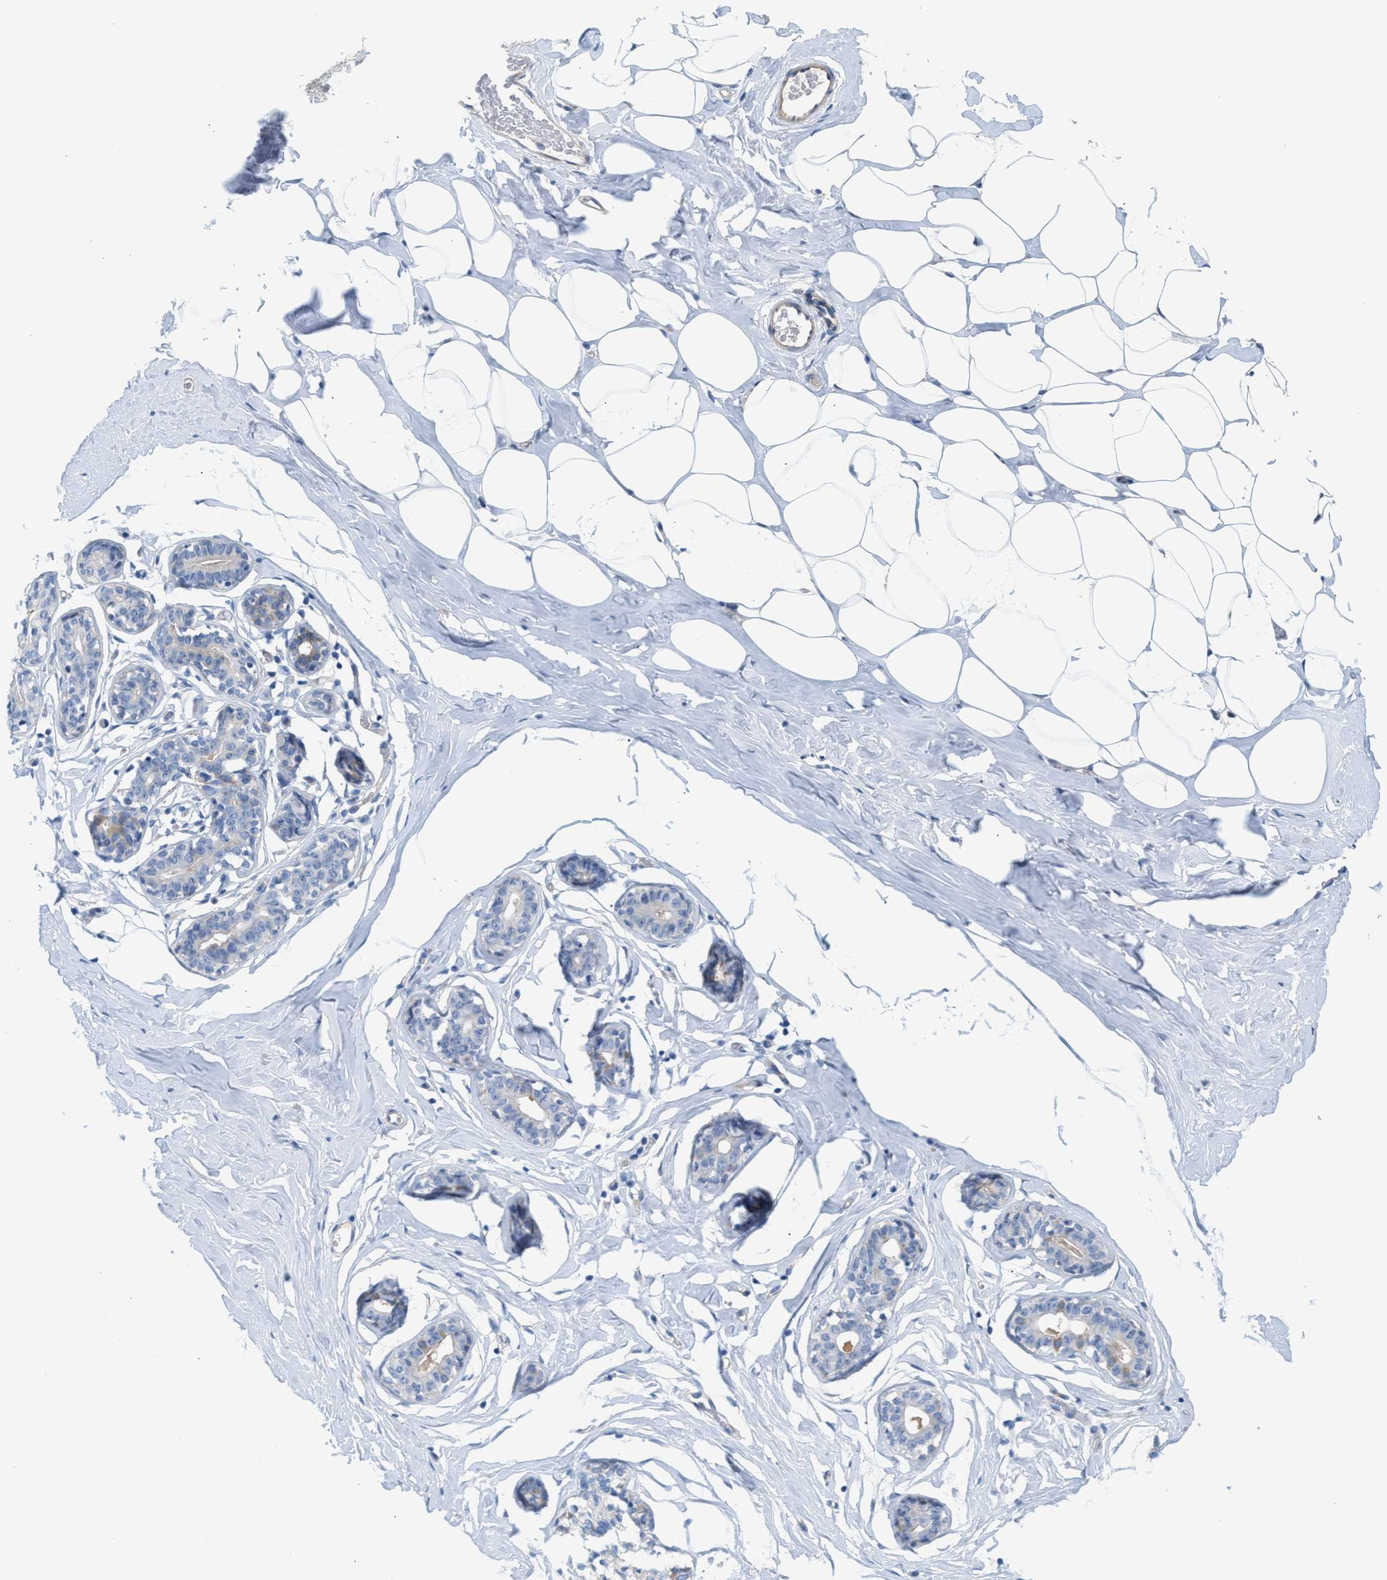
{"staining": {"intensity": "negative", "quantity": "none", "location": "none"}, "tissue": "adipose tissue", "cell_type": "Adipocytes", "image_type": "normal", "snomed": [{"axis": "morphology", "description": "Normal tissue, NOS"}, {"axis": "morphology", "description": "Fibrosis, NOS"}, {"axis": "topography", "description": "Breast"}, {"axis": "topography", "description": "Adipose tissue"}], "caption": "Human adipose tissue stained for a protein using immunohistochemistry reveals no expression in adipocytes.", "gene": "MPP3", "patient": {"sex": "female", "age": 39}}